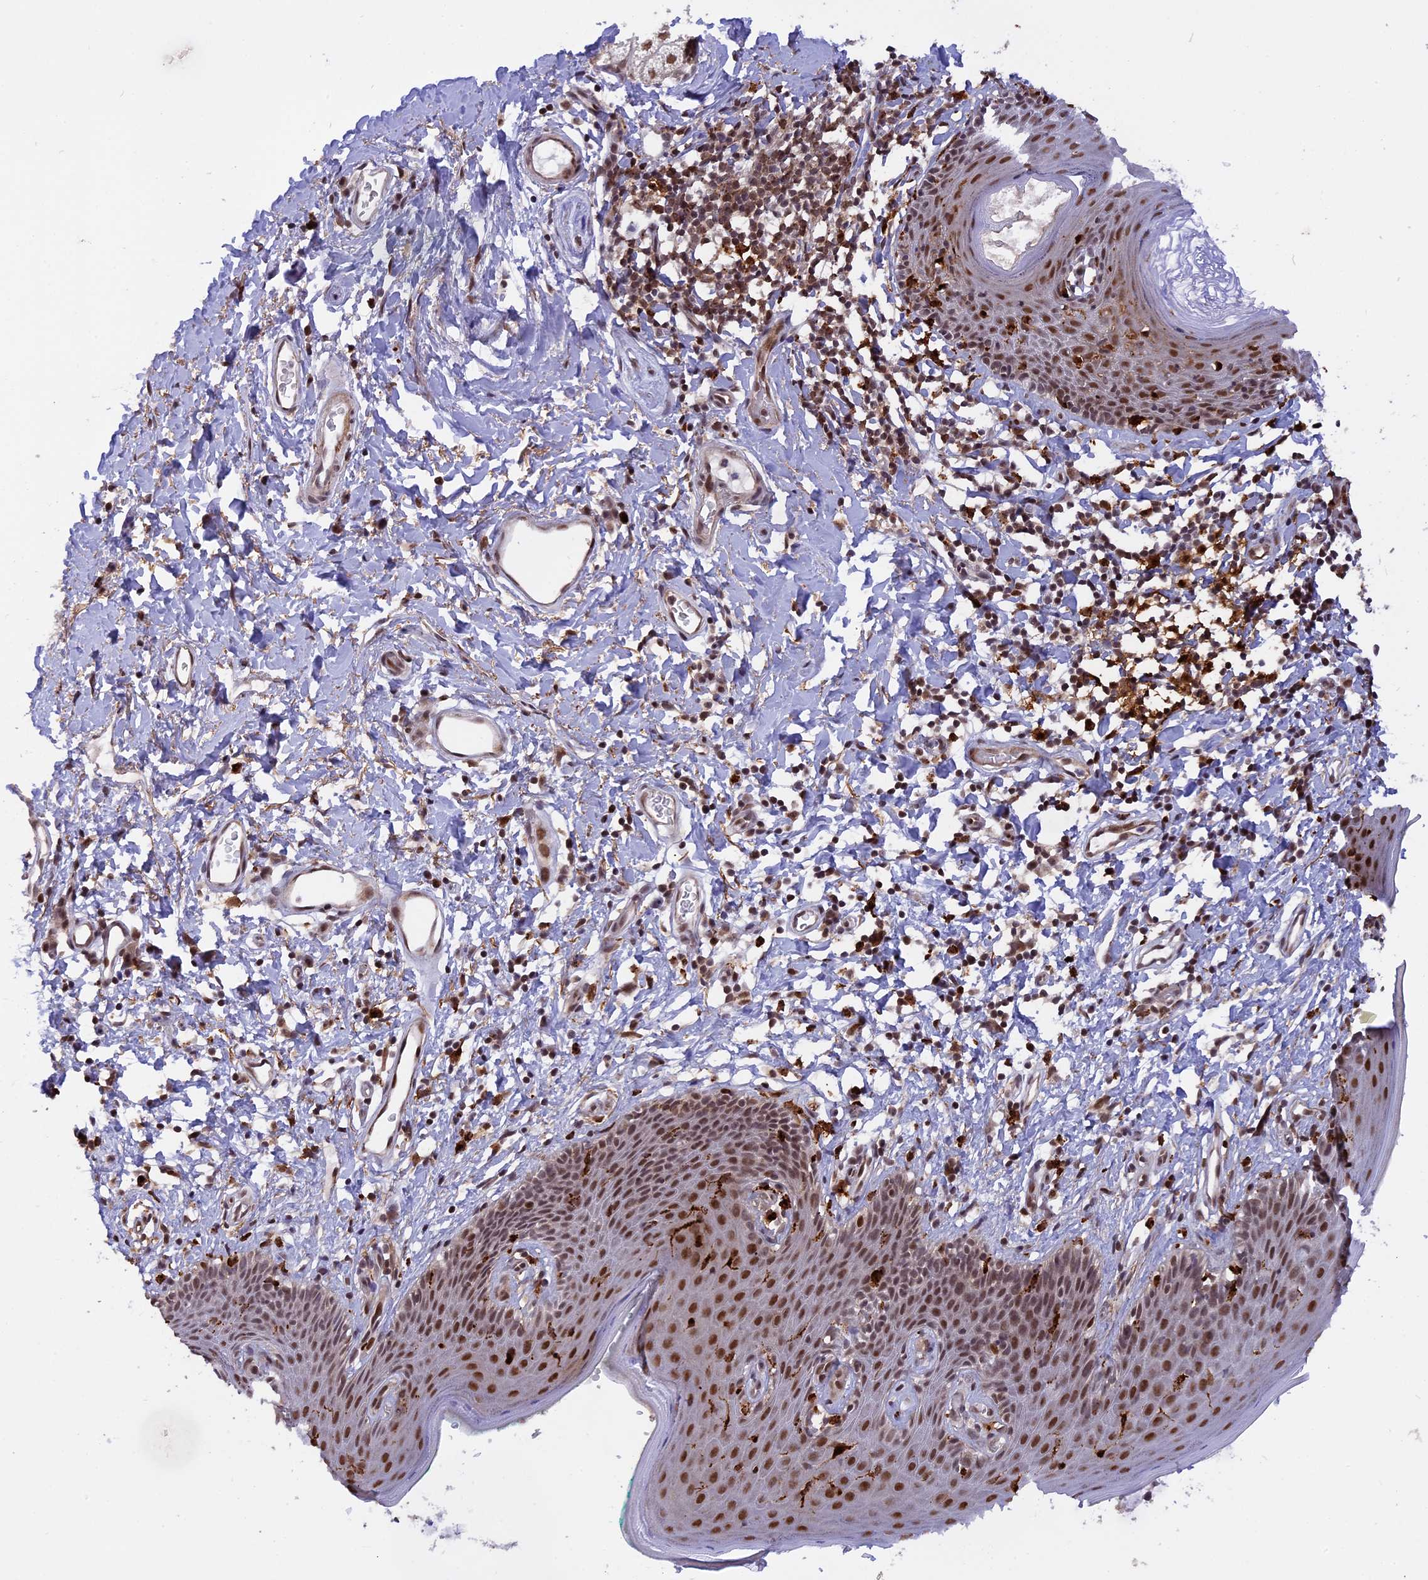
{"staining": {"intensity": "moderate", "quantity": ">75%", "location": "nuclear"}, "tissue": "skin", "cell_type": "Epidermal cells", "image_type": "normal", "snomed": [{"axis": "morphology", "description": "Normal tissue, NOS"}, {"axis": "topography", "description": "Vulva"}], "caption": "The micrograph displays a brown stain indicating the presence of a protein in the nuclear of epidermal cells in skin. (Stains: DAB in brown, nuclei in blue, Microscopy: brightfield microscopy at high magnification).", "gene": "POLR2C", "patient": {"sex": "female", "age": 66}}